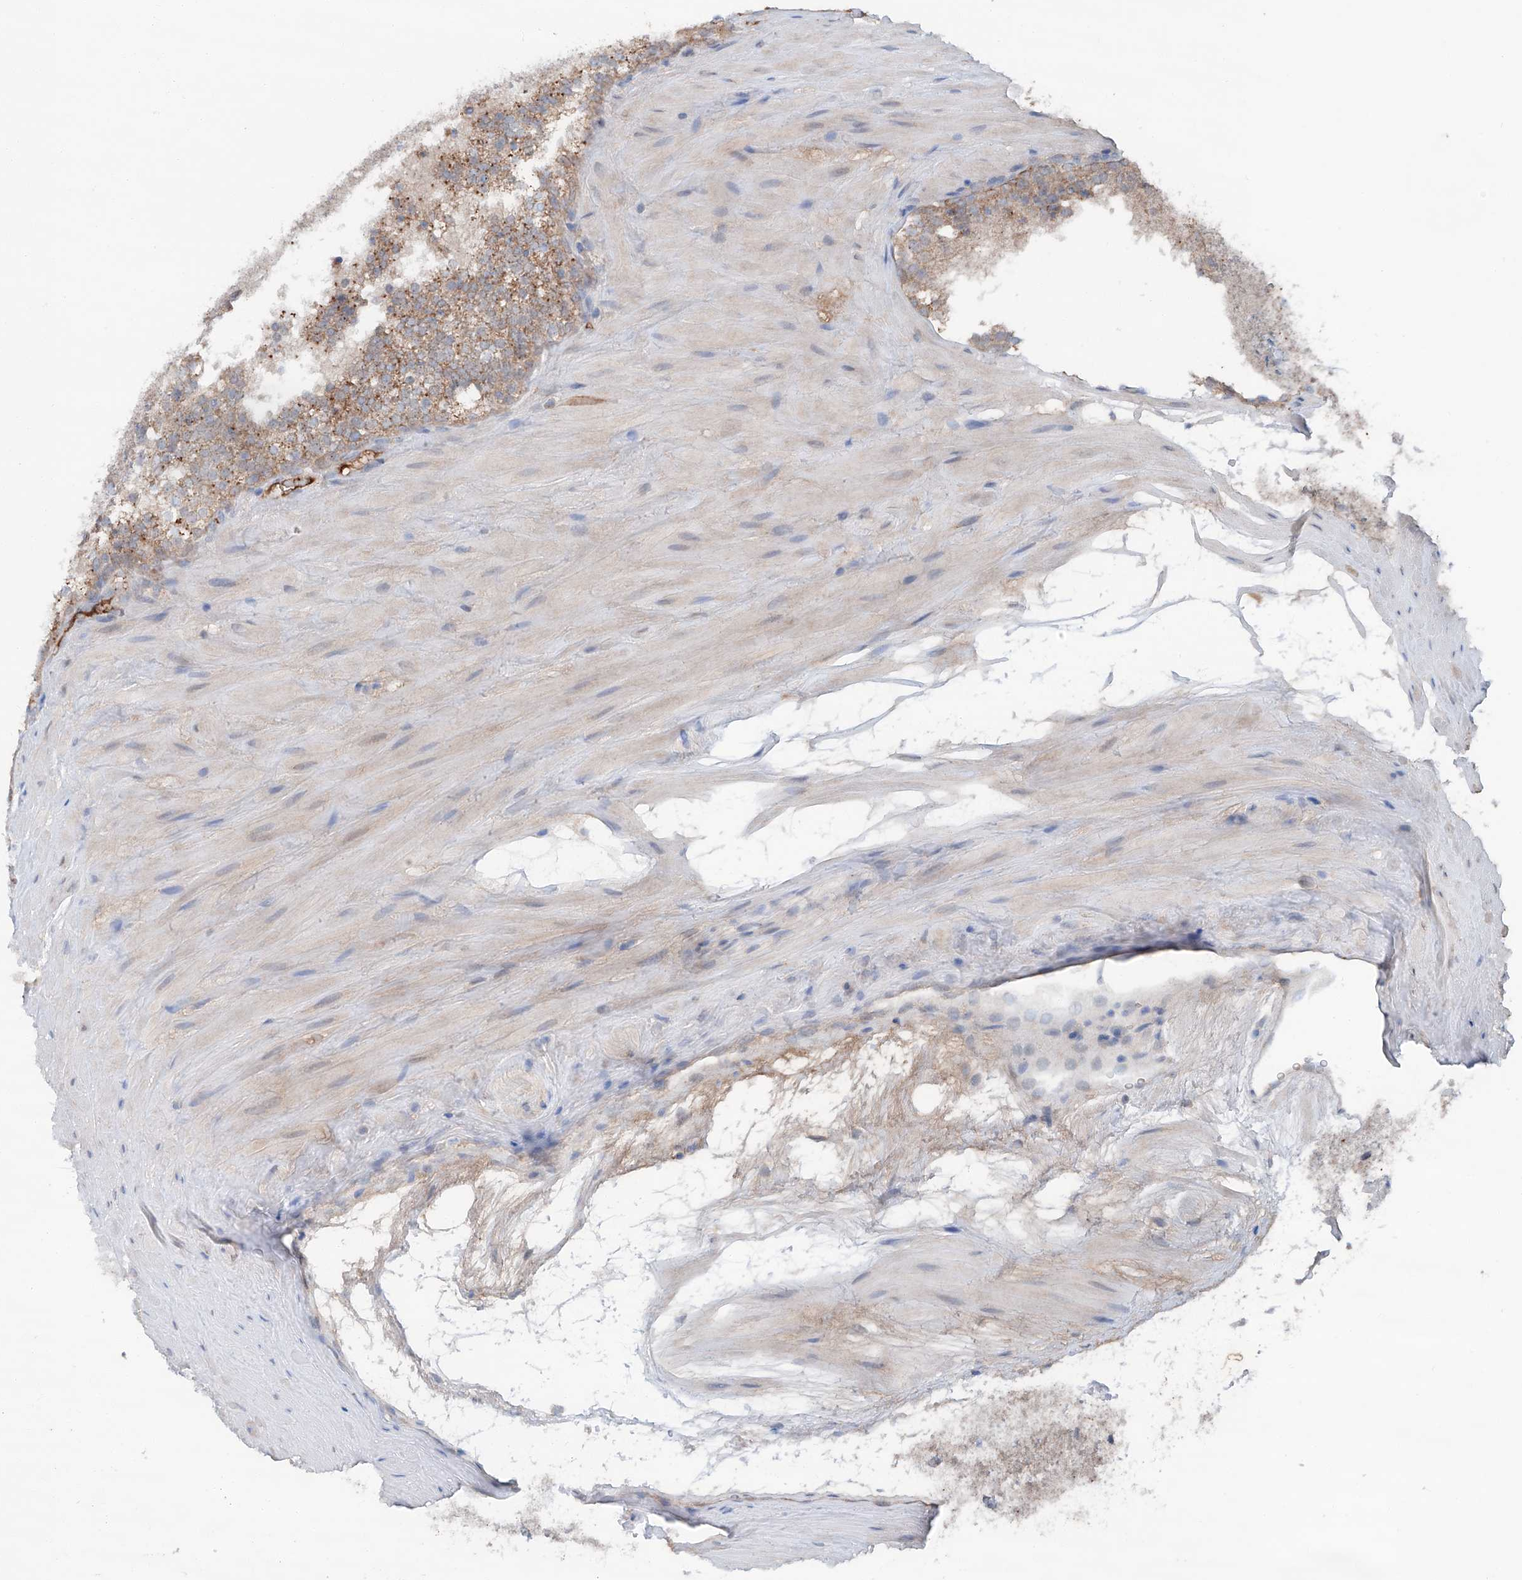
{"staining": {"intensity": "moderate", "quantity": ">75%", "location": "cytoplasmic/membranous"}, "tissue": "prostate cancer", "cell_type": "Tumor cells", "image_type": "cancer", "snomed": [{"axis": "morphology", "description": "Adenocarcinoma, High grade"}, {"axis": "topography", "description": "Prostate"}], "caption": "This histopathology image exhibits immunohistochemistry staining of human prostate cancer (high-grade adenocarcinoma), with medium moderate cytoplasmic/membranous expression in approximately >75% of tumor cells.", "gene": "SIX4", "patient": {"sex": "male", "age": 56}}